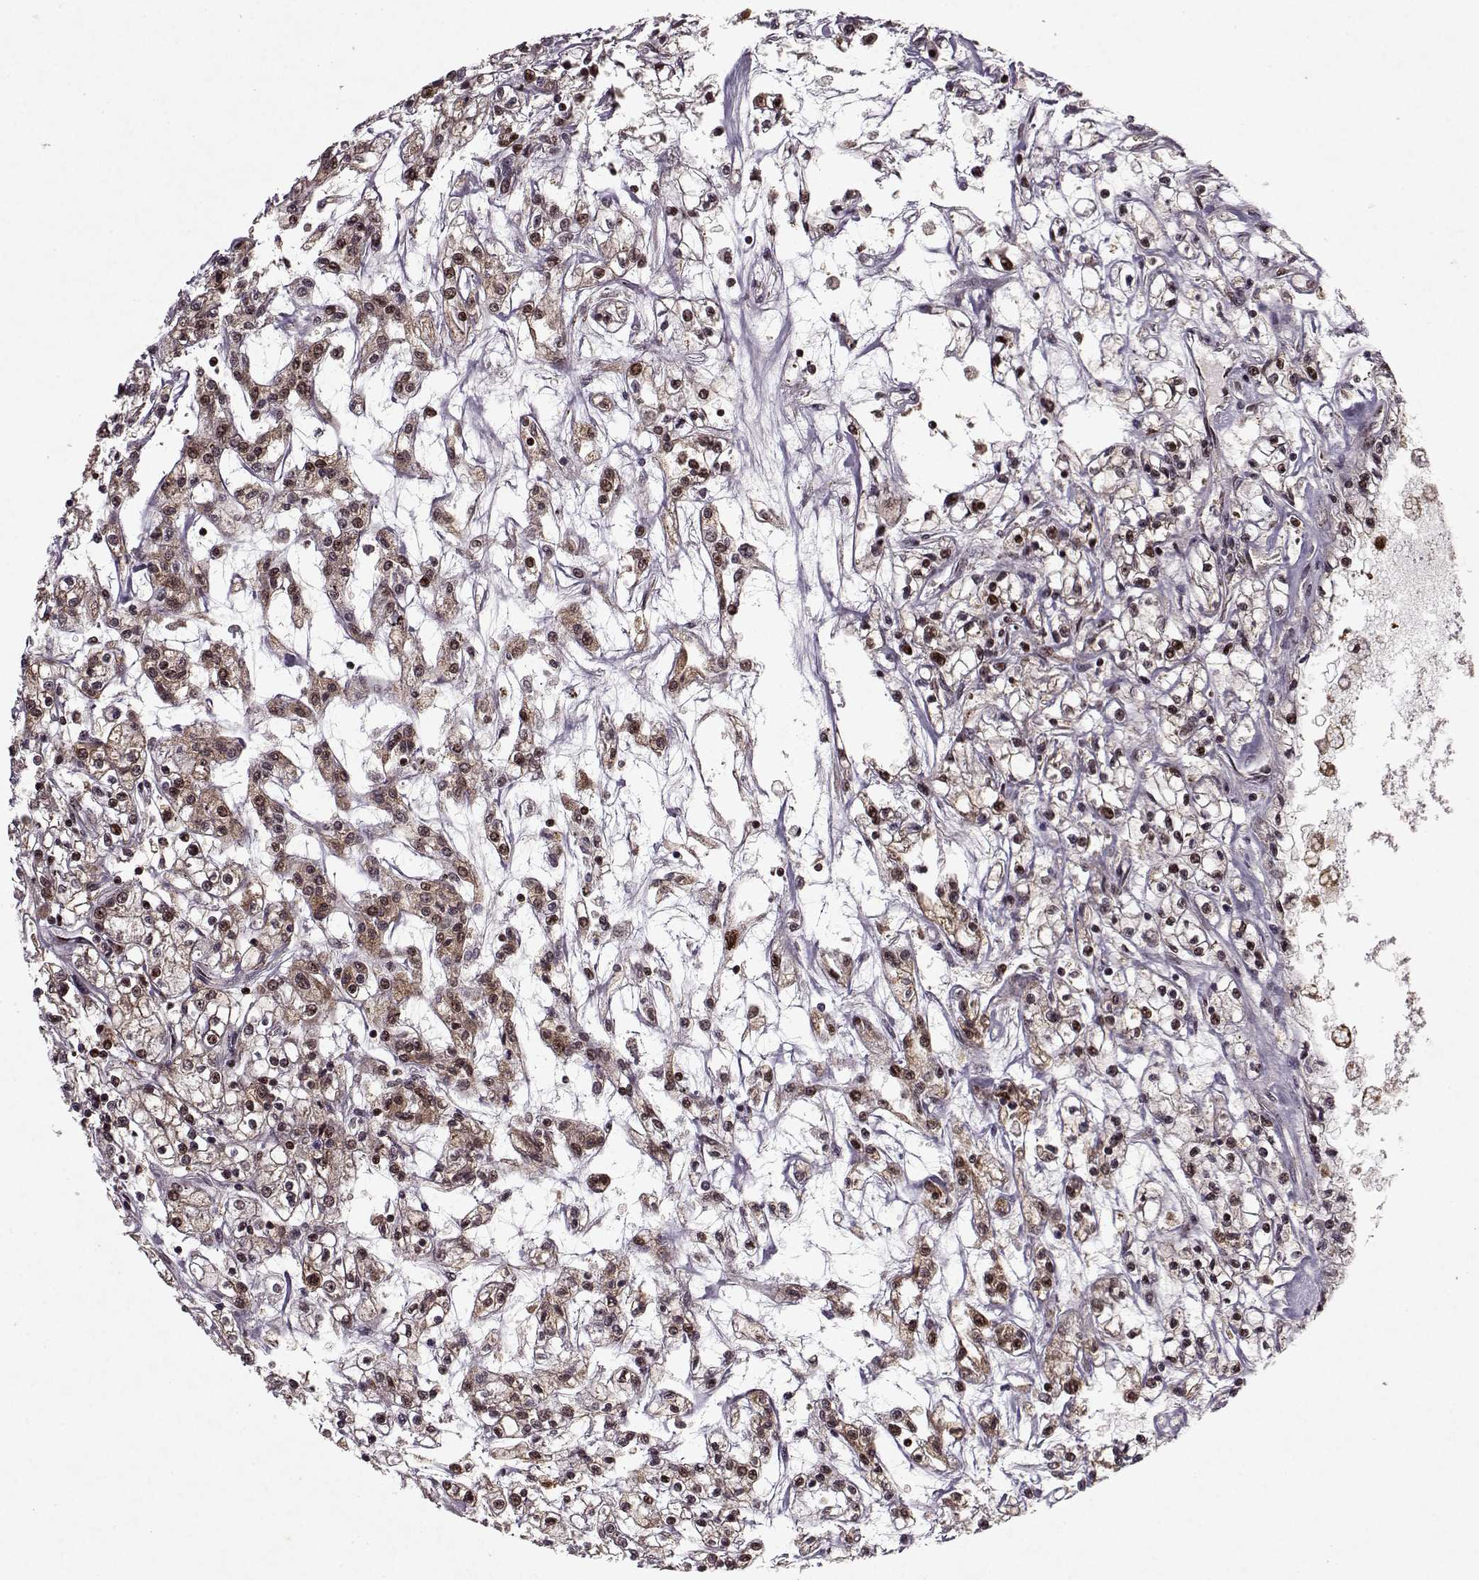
{"staining": {"intensity": "moderate", "quantity": ">75%", "location": "cytoplasmic/membranous,nuclear"}, "tissue": "renal cancer", "cell_type": "Tumor cells", "image_type": "cancer", "snomed": [{"axis": "morphology", "description": "Adenocarcinoma, NOS"}, {"axis": "topography", "description": "Kidney"}], "caption": "Approximately >75% of tumor cells in human renal cancer (adenocarcinoma) show moderate cytoplasmic/membranous and nuclear protein staining as visualized by brown immunohistochemical staining.", "gene": "PSMA7", "patient": {"sex": "female", "age": 59}}